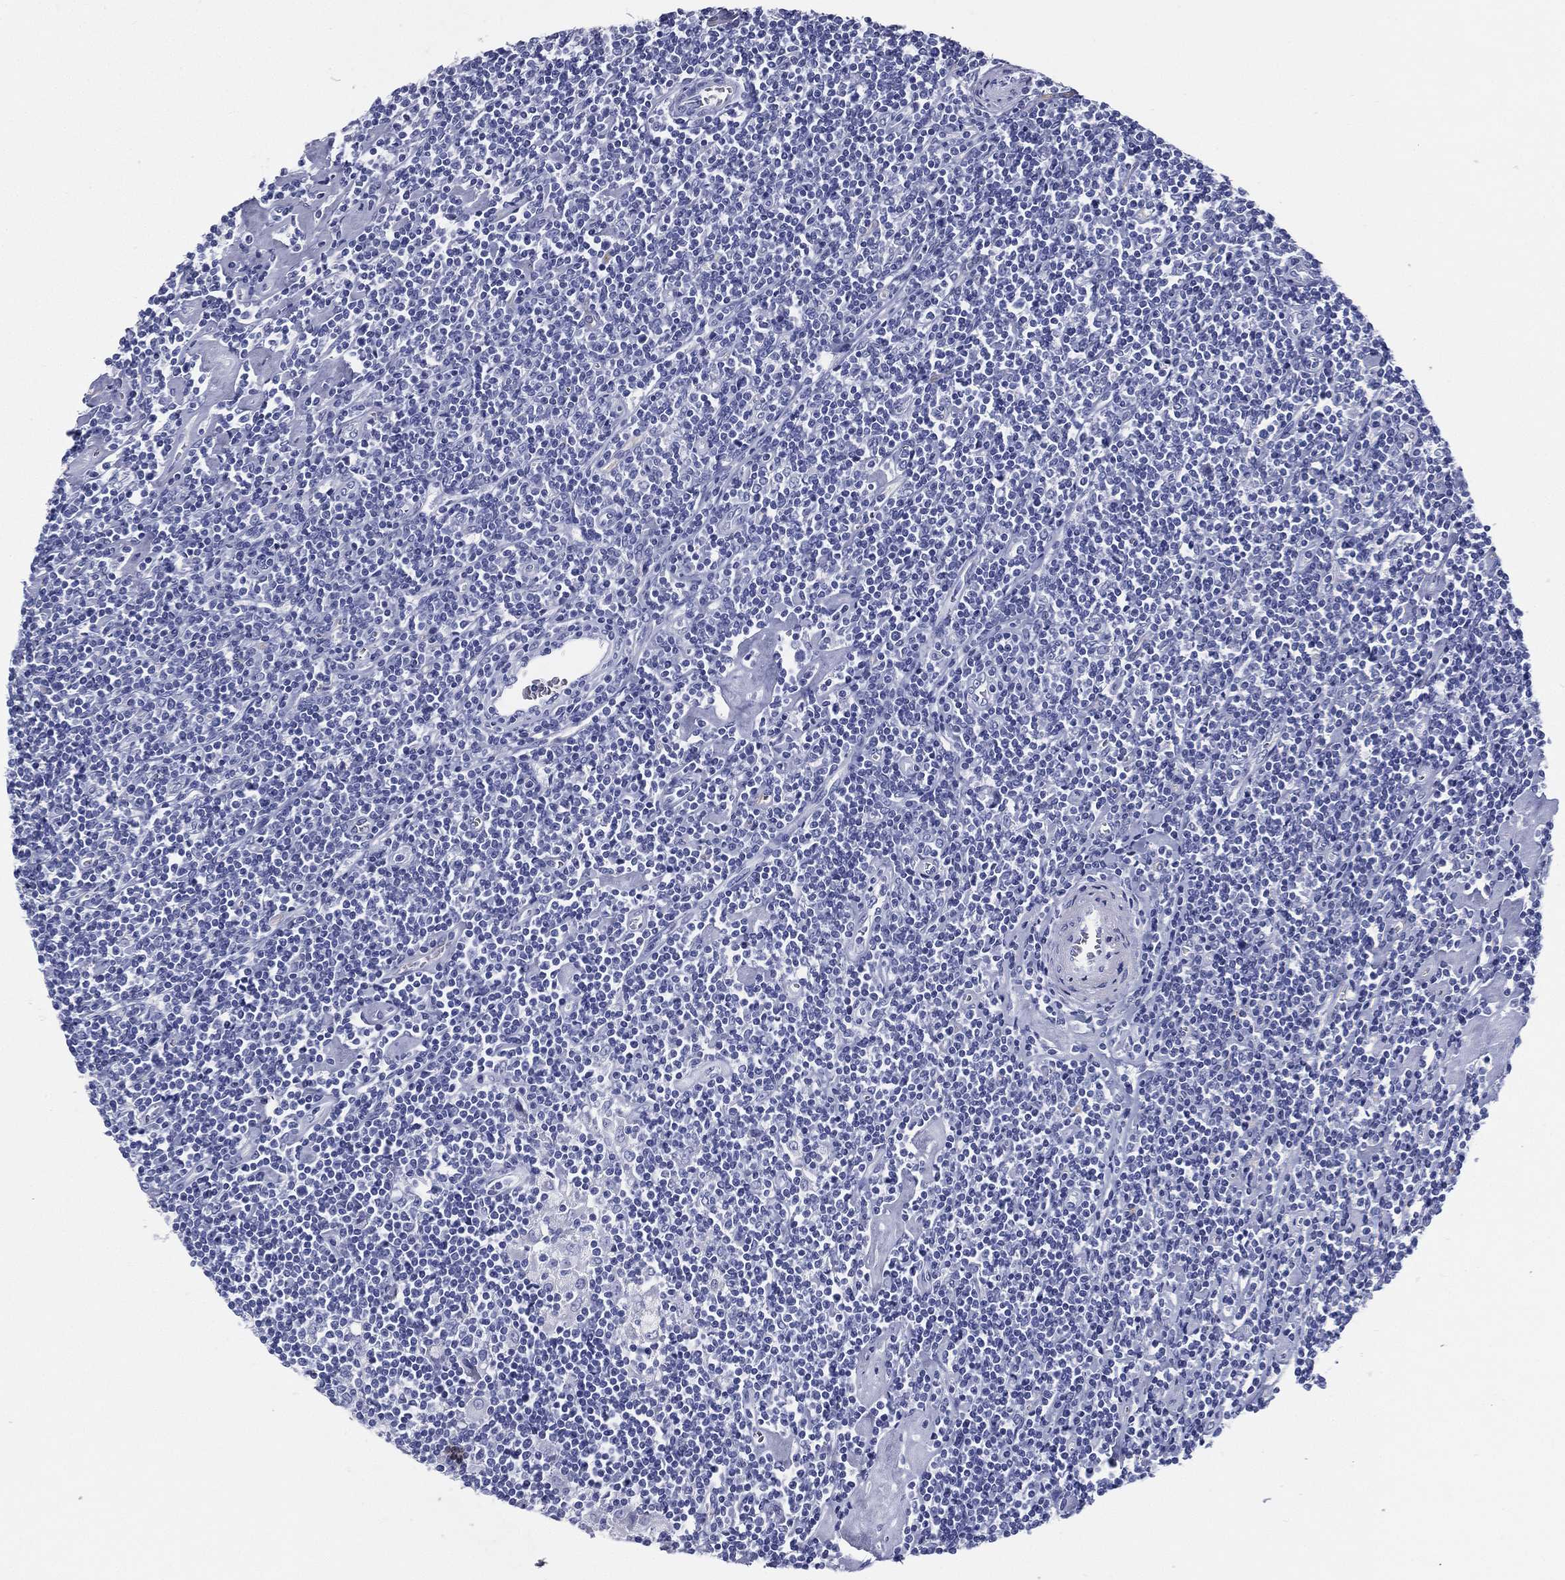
{"staining": {"intensity": "negative", "quantity": "none", "location": "none"}, "tissue": "lymphoma", "cell_type": "Tumor cells", "image_type": "cancer", "snomed": [{"axis": "morphology", "description": "Hodgkin's disease, NOS"}, {"axis": "topography", "description": "Lymph node"}], "caption": "Tumor cells show no significant staining in Hodgkin's disease.", "gene": "RSPH4A", "patient": {"sex": "male", "age": 40}}